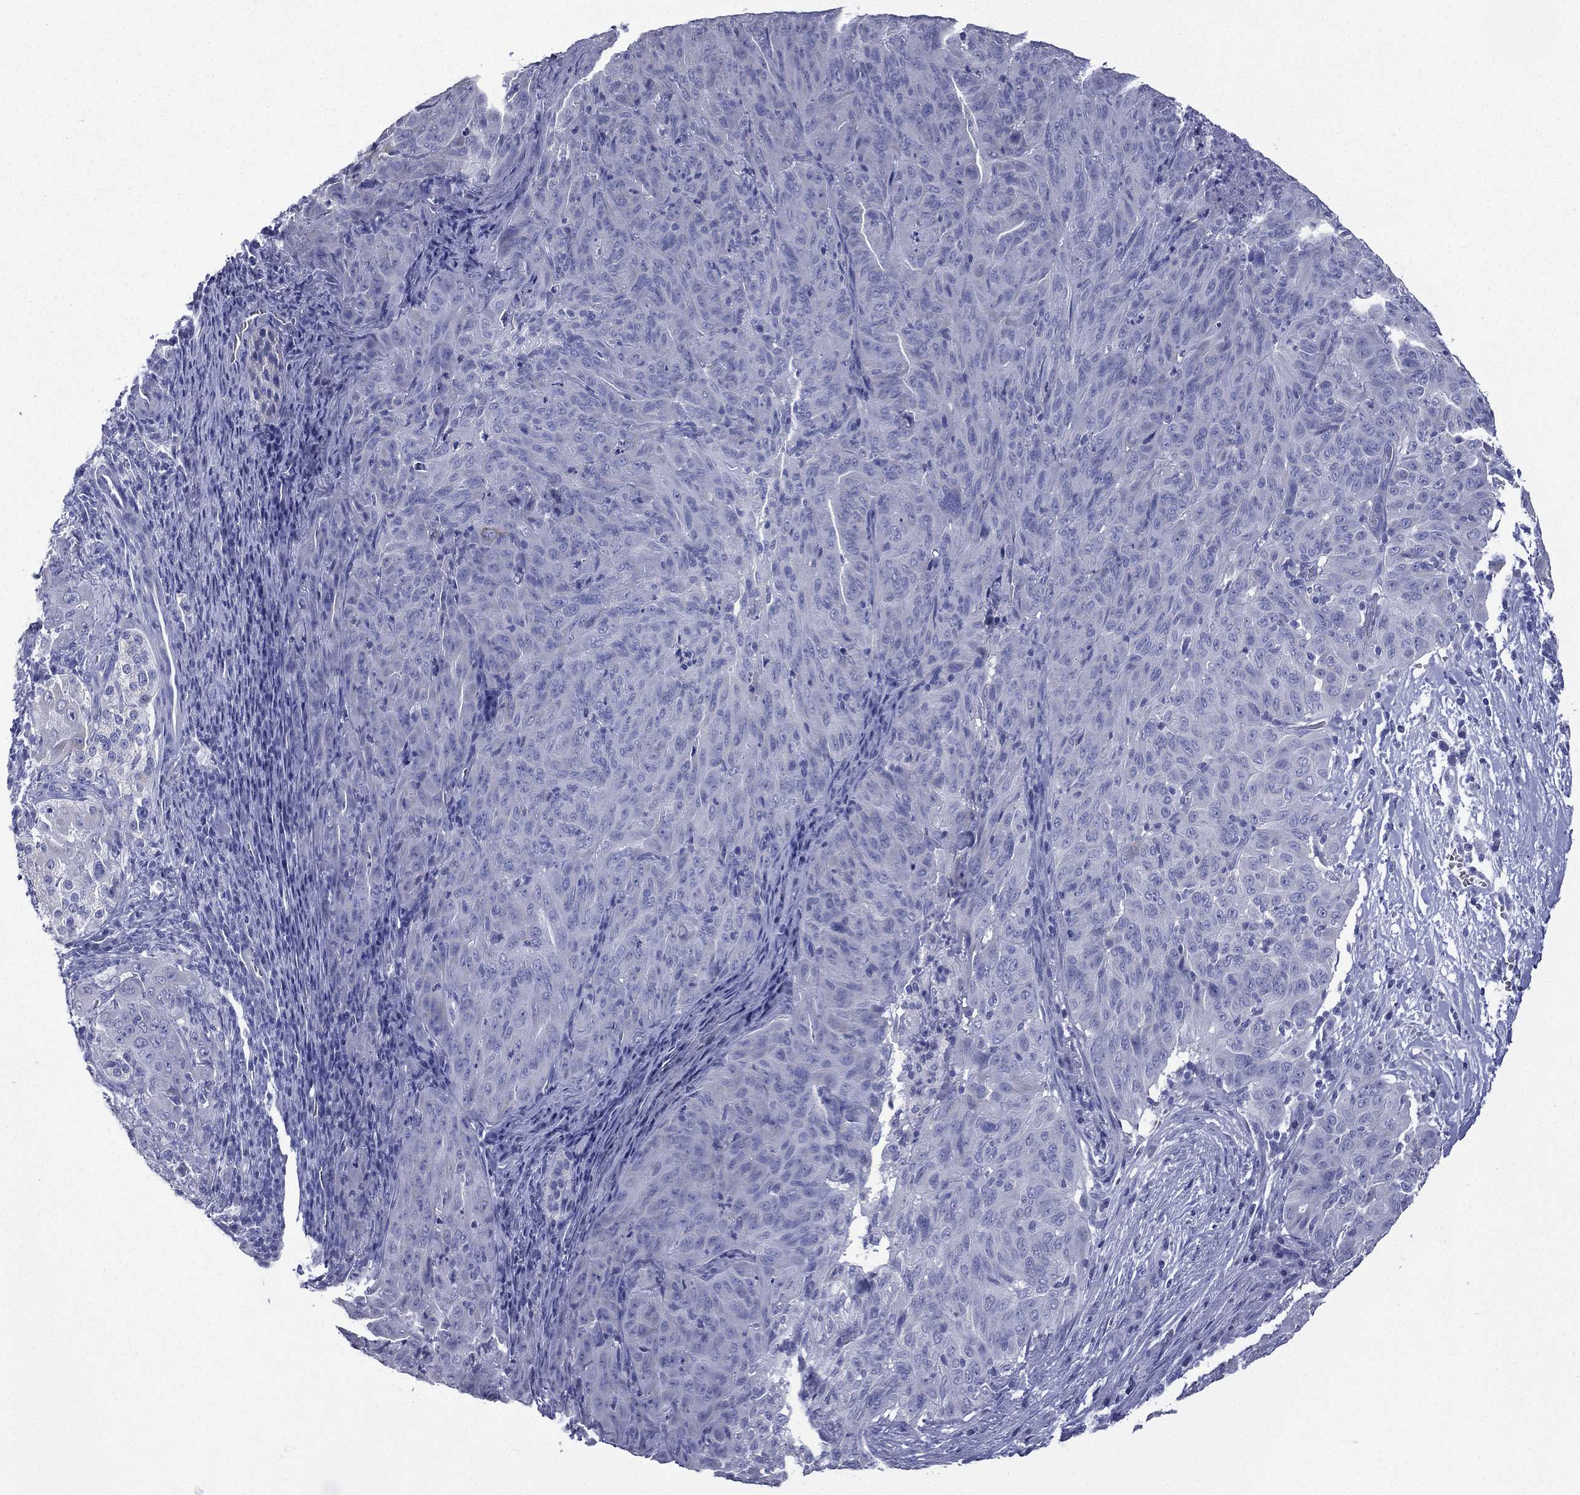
{"staining": {"intensity": "negative", "quantity": "none", "location": "none"}, "tissue": "pancreatic cancer", "cell_type": "Tumor cells", "image_type": "cancer", "snomed": [{"axis": "morphology", "description": "Adenocarcinoma, NOS"}, {"axis": "topography", "description": "Pancreas"}], "caption": "A histopathology image of adenocarcinoma (pancreatic) stained for a protein shows no brown staining in tumor cells.", "gene": "CES2", "patient": {"sex": "male", "age": 63}}